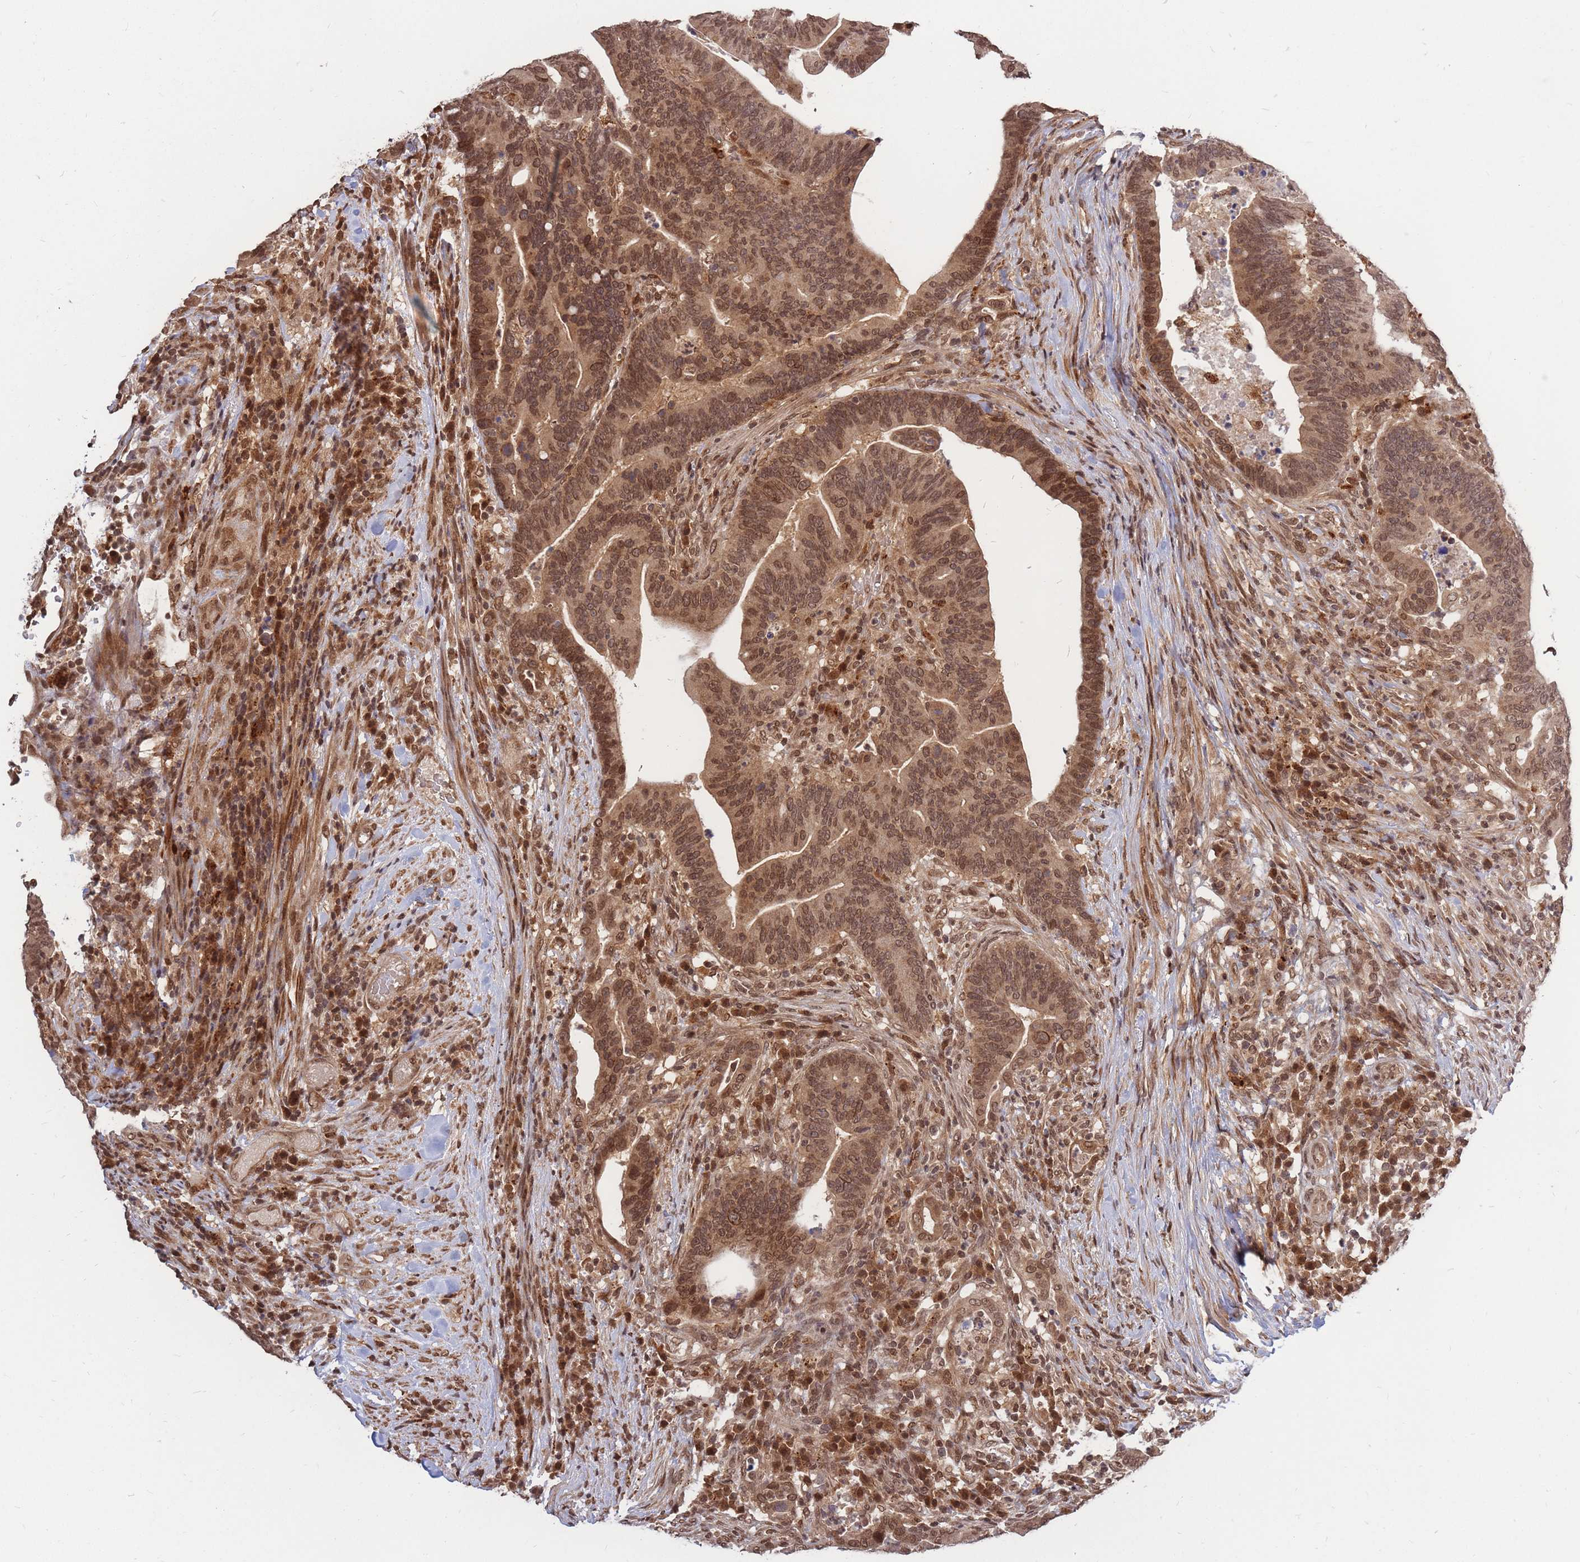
{"staining": {"intensity": "moderate", "quantity": ">75%", "location": "cytoplasmic/membranous,nuclear"}, "tissue": "colorectal cancer", "cell_type": "Tumor cells", "image_type": "cancer", "snomed": [{"axis": "morphology", "description": "Adenocarcinoma, NOS"}, {"axis": "topography", "description": "Colon"}], "caption": "Tumor cells display medium levels of moderate cytoplasmic/membranous and nuclear positivity in about >75% of cells in colorectal adenocarcinoma. The staining was performed using DAB (3,3'-diaminobenzidine) to visualize the protein expression in brown, while the nuclei were stained in blue with hematoxylin (Magnification: 20x).", "gene": "SRA1", "patient": {"sex": "female", "age": 66}}